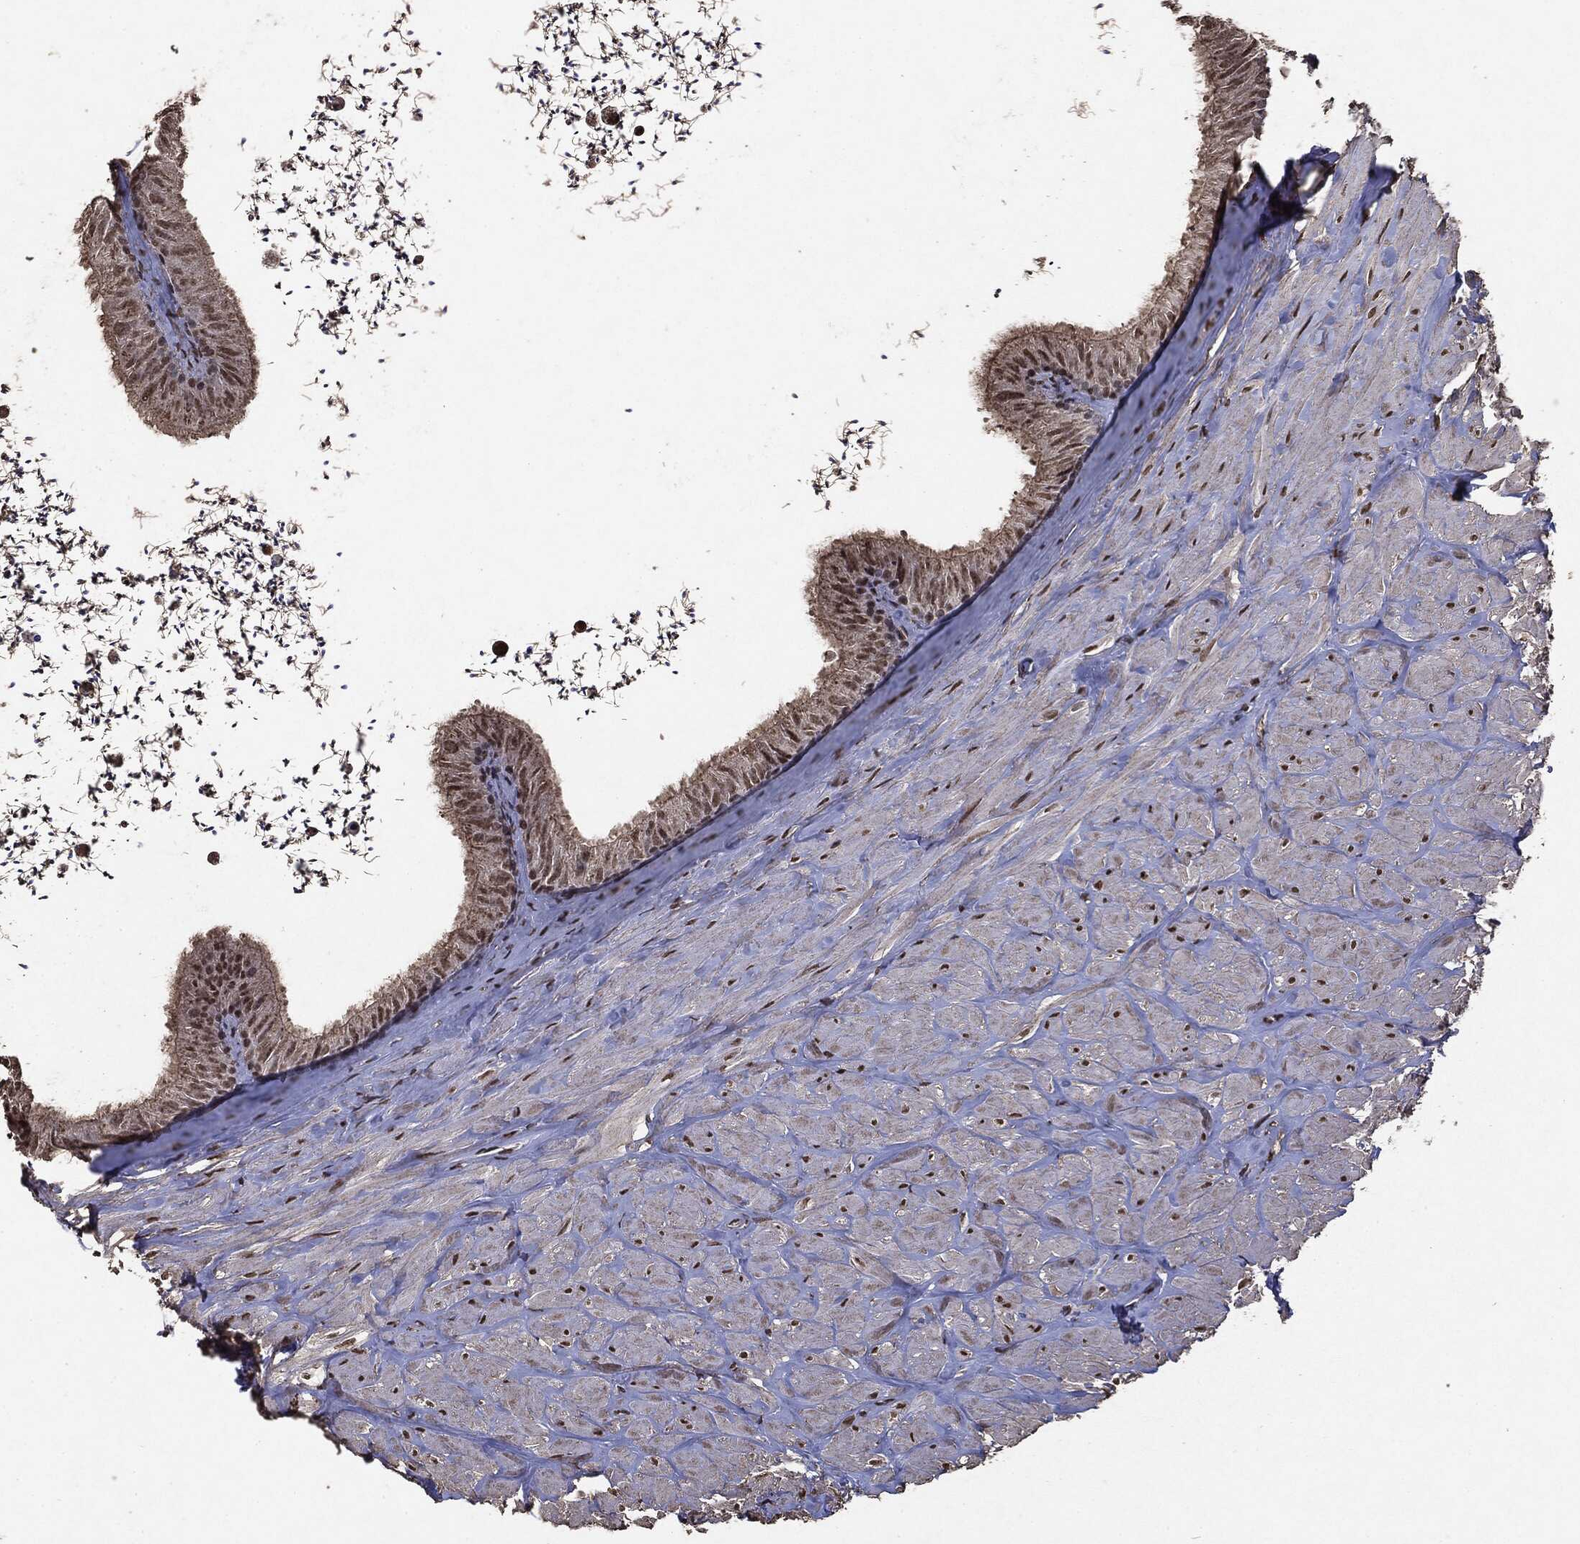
{"staining": {"intensity": "weak", "quantity": "25%-75%", "location": "cytoplasmic/membranous,nuclear"}, "tissue": "epididymis", "cell_type": "Glandular cells", "image_type": "normal", "snomed": [{"axis": "morphology", "description": "Normal tissue, NOS"}, {"axis": "topography", "description": "Epididymis"}], "caption": "Weak cytoplasmic/membranous,nuclear expression is seen in approximately 25%-75% of glandular cells in normal epididymis.", "gene": "RAD18", "patient": {"sex": "male", "age": 32}}